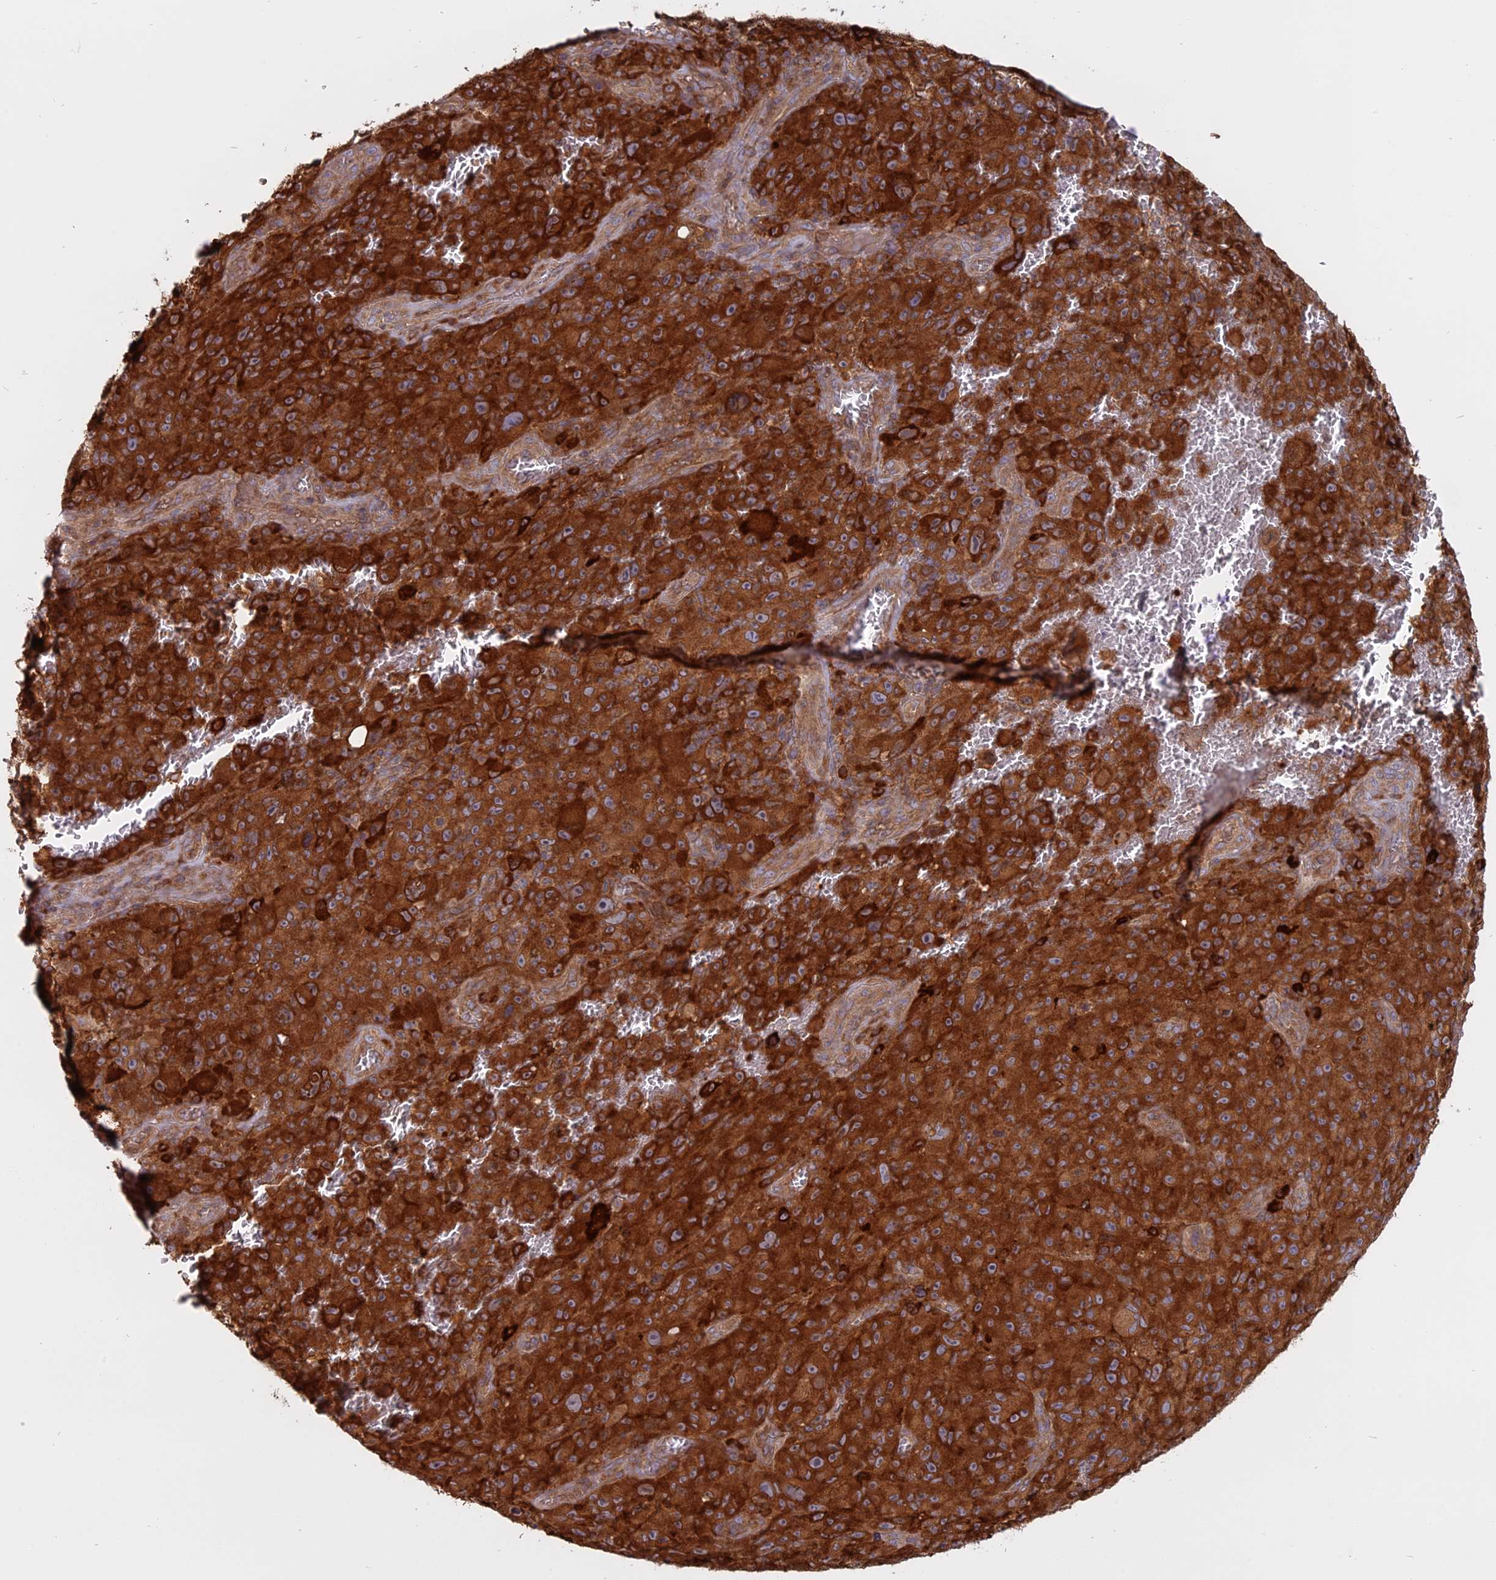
{"staining": {"intensity": "strong", "quantity": ">75%", "location": "cytoplasmic/membranous"}, "tissue": "melanoma", "cell_type": "Tumor cells", "image_type": "cancer", "snomed": [{"axis": "morphology", "description": "Malignant melanoma, NOS"}, {"axis": "topography", "description": "Skin"}], "caption": "A histopathology image of human melanoma stained for a protein reveals strong cytoplasmic/membranous brown staining in tumor cells.", "gene": "TMEM208", "patient": {"sex": "female", "age": 82}}